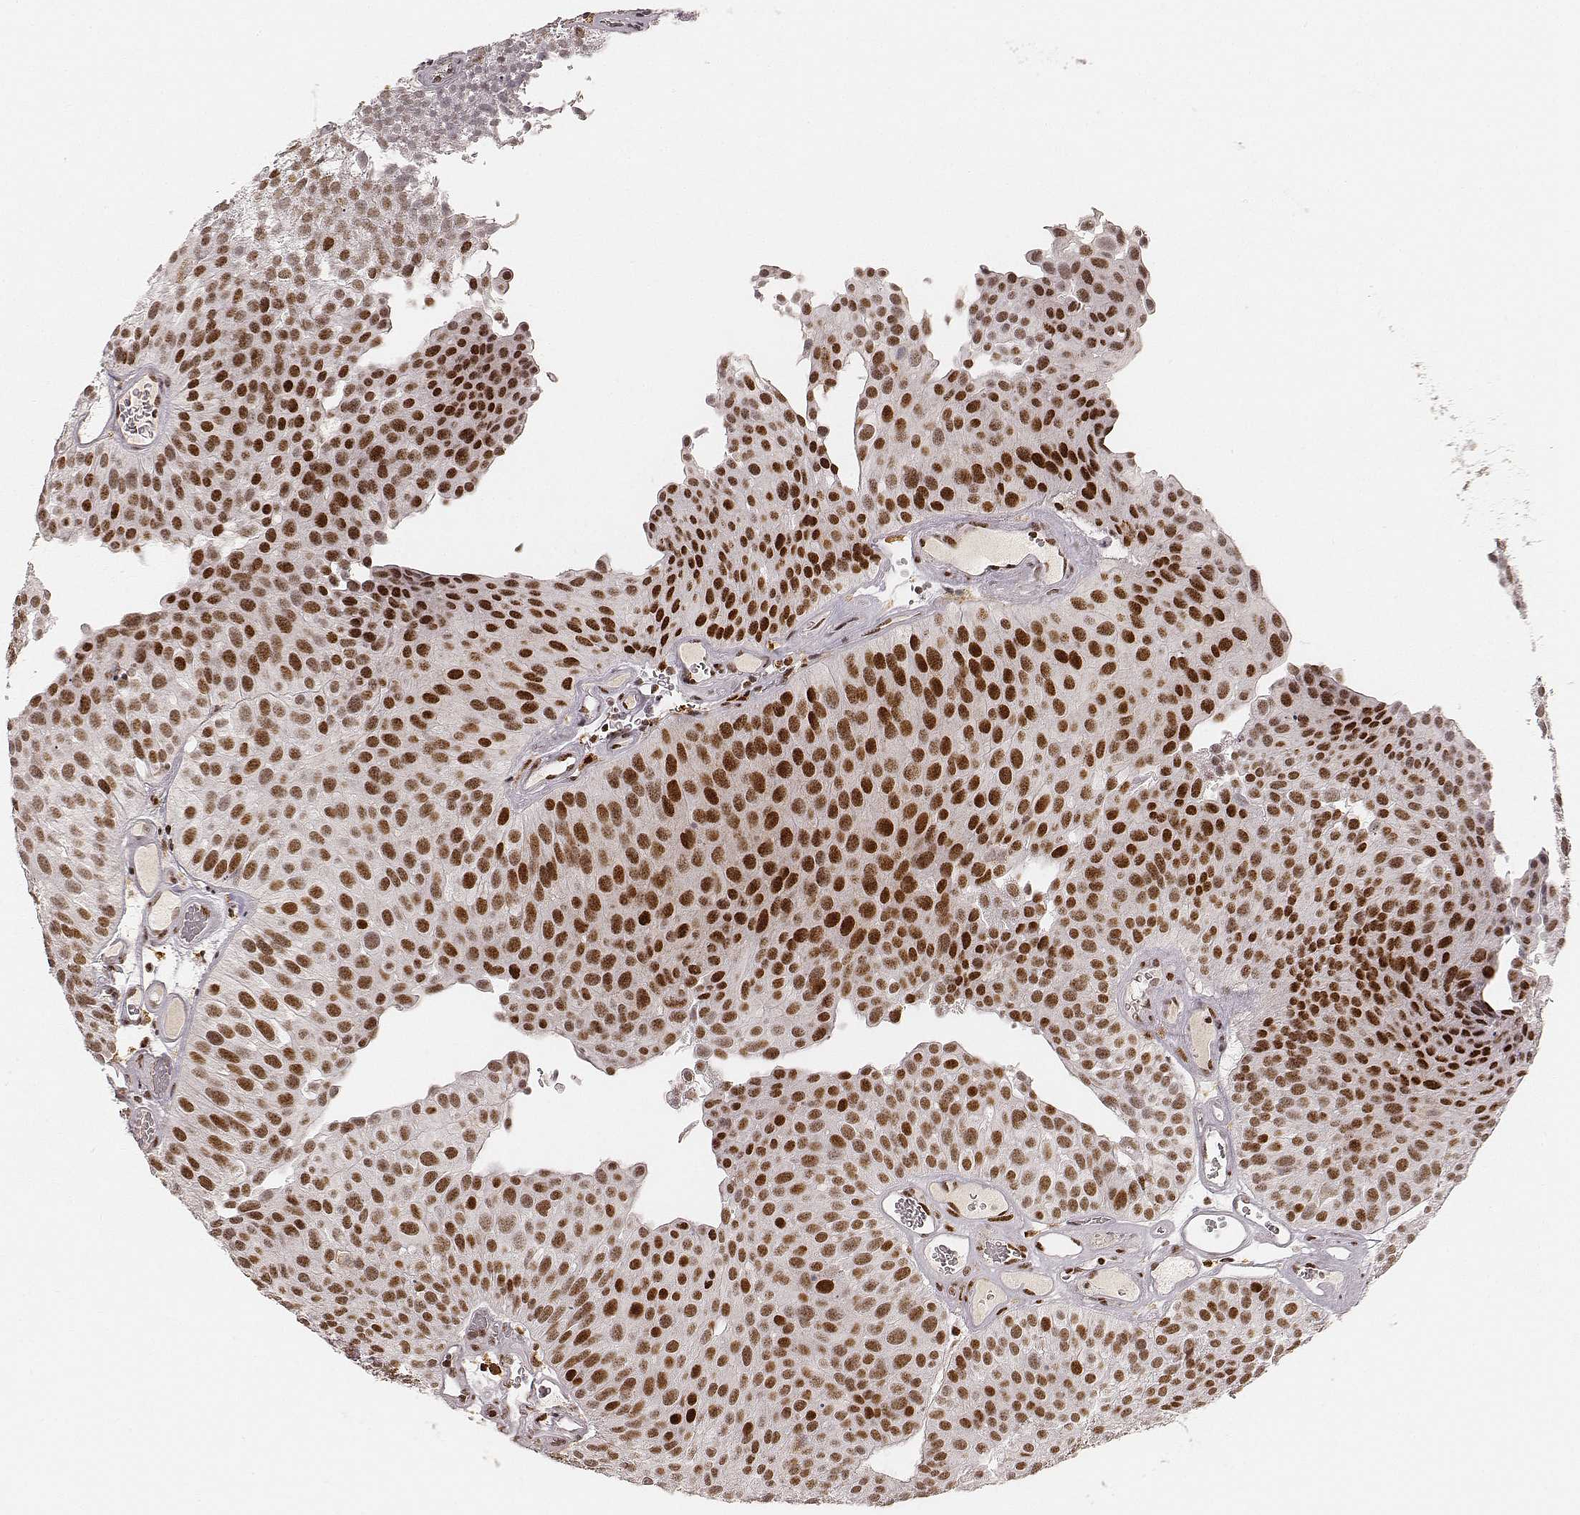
{"staining": {"intensity": "strong", "quantity": ">75%", "location": "nuclear"}, "tissue": "urothelial cancer", "cell_type": "Tumor cells", "image_type": "cancer", "snomed": [{"axis": "morphology", "description": "Urothelial carcinoma, Low grade"}, {"axis": "topography", "description": "Urinary bladder"}], "caption": "Tumor cells show high levels of strong nuclear expression in about >75% of cells in human low-grade urothelial carcinoma.", "gene": "HNRNPC", "patient": {"sex": "female", "age": 87}}